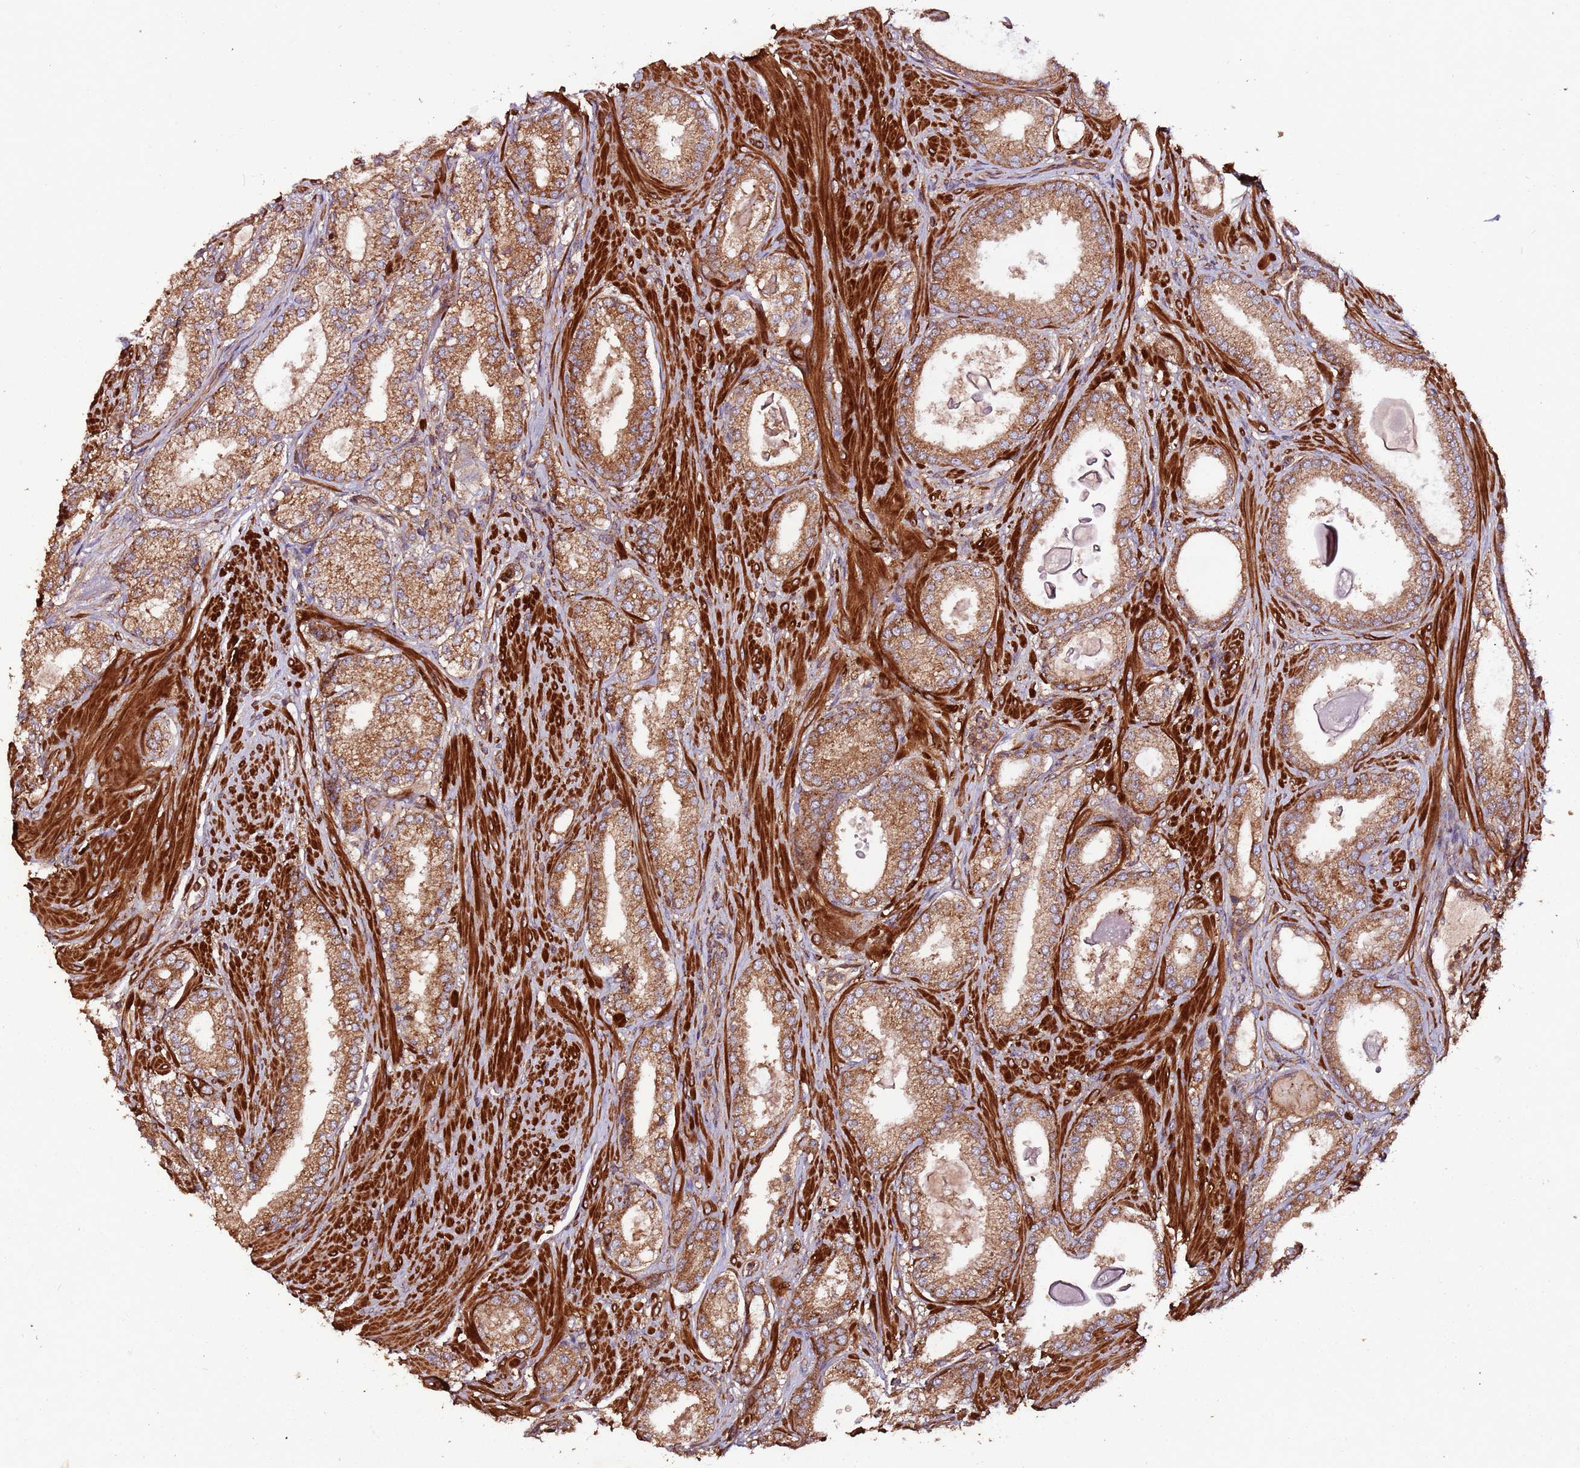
{"staining": {"intensity": "moderate", "quantity": ">75%", "location": "cytoplasmic/membranous"}, "tissue": "prostate cancer", "cell_type": "Tumor cells", "image_type": "cancer", "snomed": [{"axis": "morphology", "description": "Adenocarcinoma, Low grade"}, {"axis": "topography", "description": "Prostate"}], "caption": "Approximately >75% of tumor cells in human prostate cancer show moderate cytoplasmic/membranous protein expression as visualized by brown immunohistochemical staining.", "gene": "FAM186A", "patient": {"sex": "male", "age": 59}}